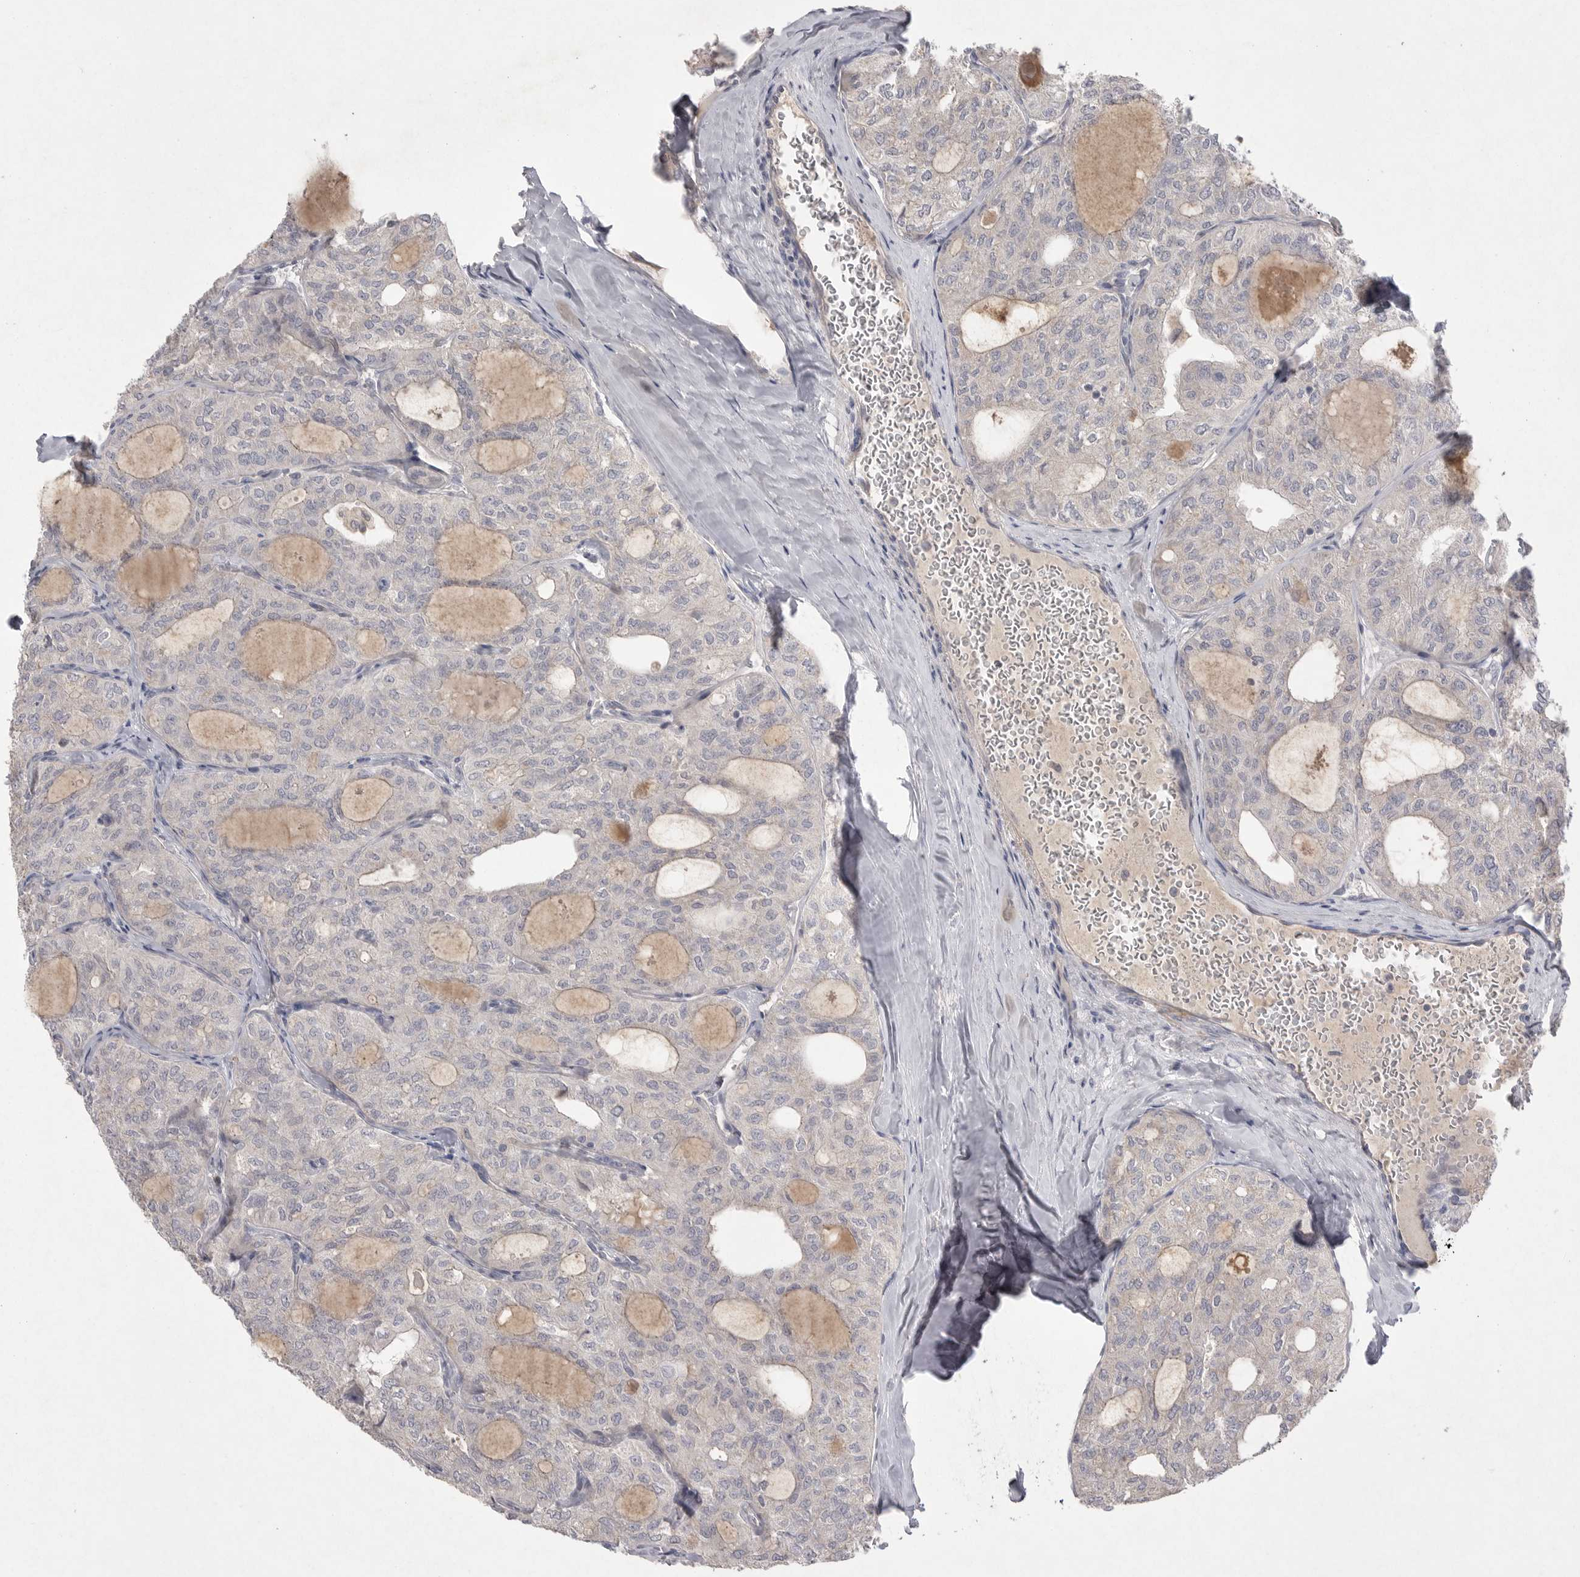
{"staining": {"intensity": "negative", "quantity": "none", "location": "none"}, "tissue": "thyroid cancer", "cell_type": "Tumor cells", "image_type": "cancer", "snomed": [{"axis": "morphology", "description": "Follicular adenoma carcinoma, NOS"}, {"axis": "topography", "description": "Thyroid gland"}], "caption": "High power microscopy histopathology image of an immunohistochemistry micrograph of thyroid cancer (follicular adenoma carcinoma), revealing no significant staining in tumor cells.", "gene": "VANGL2", "patient": {"sex": "male", "age": 75}}